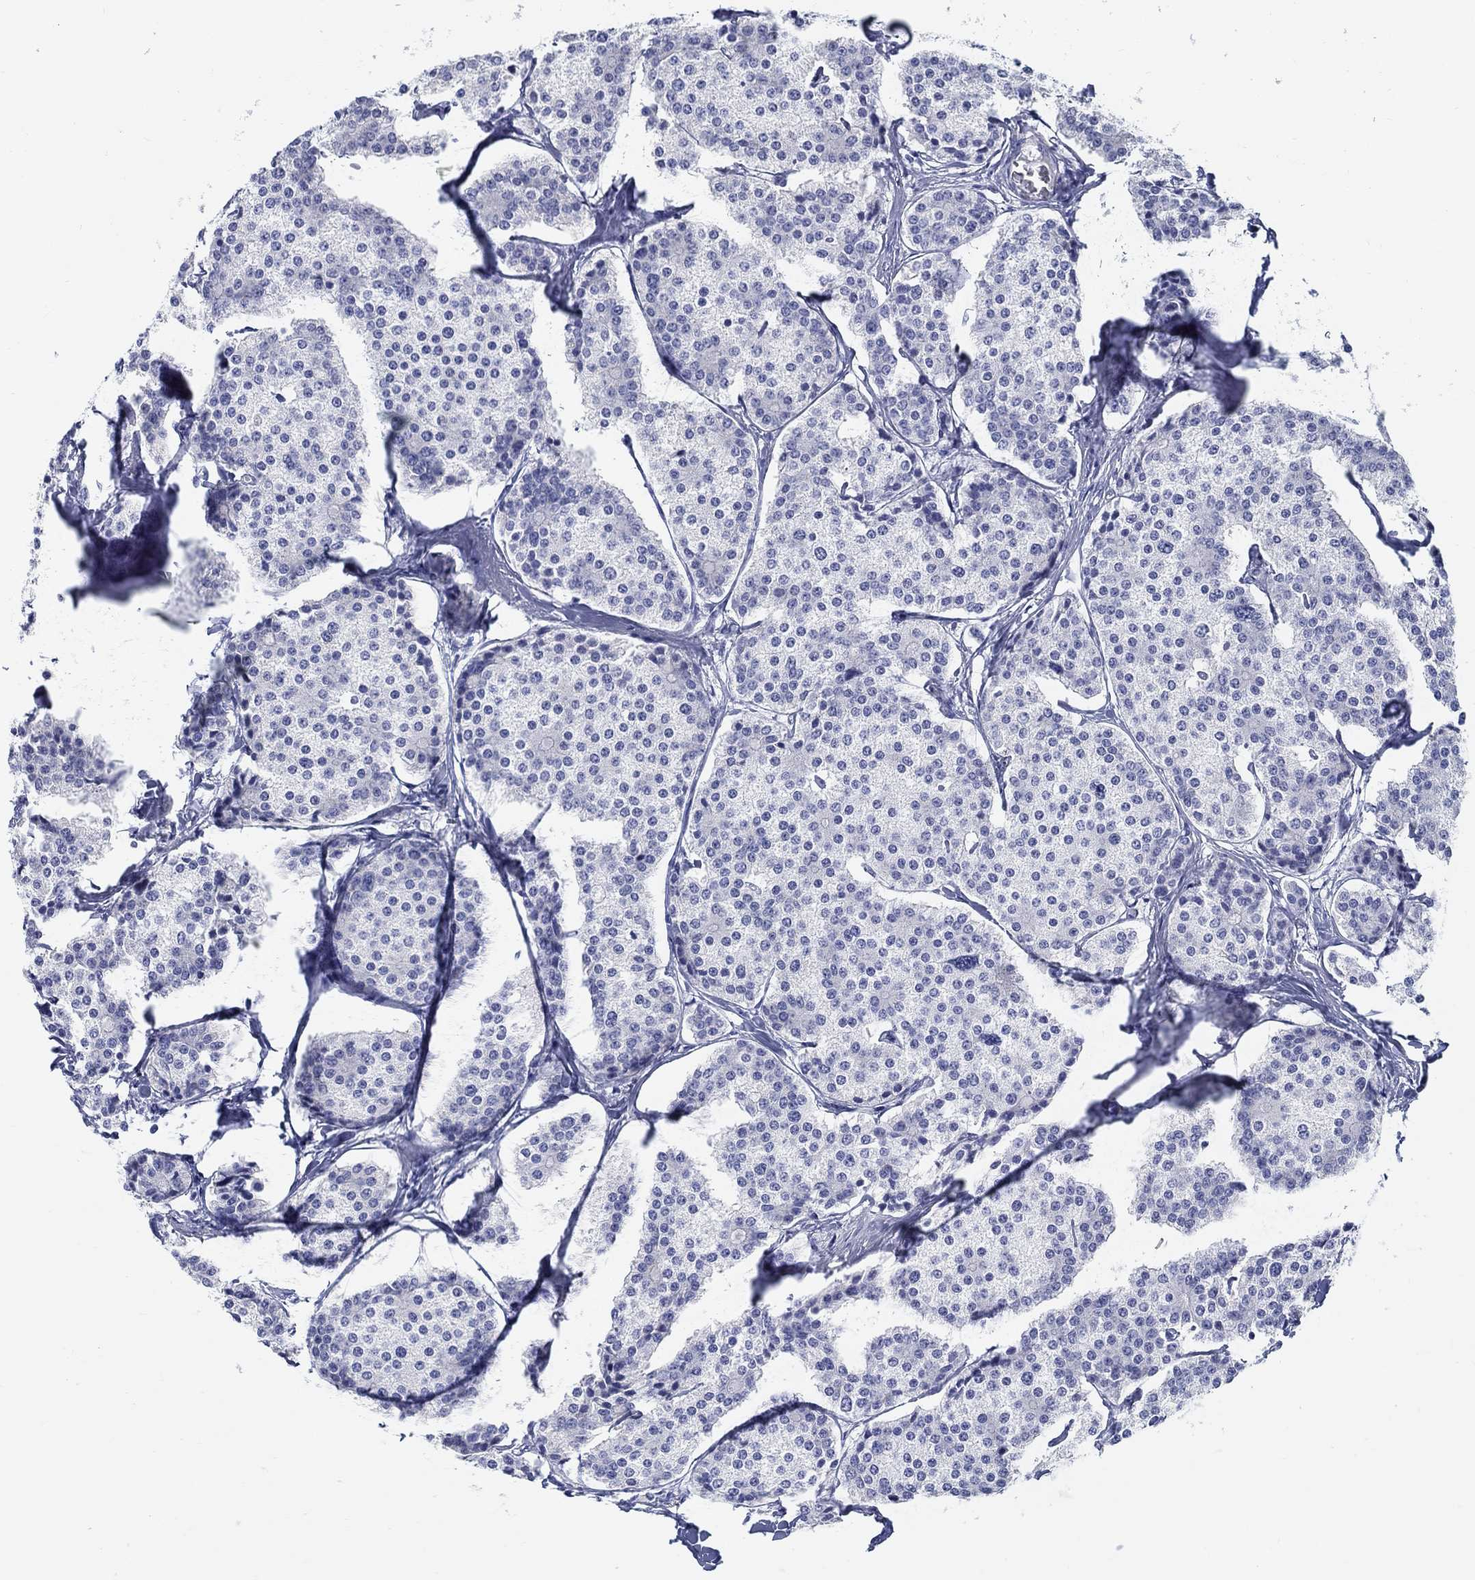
{"staining": {"intensity": "negative", "quantity": "none", "location": "none"}, "tissue": "carcinoid", "cell_type": "Tumor cells", "image_type": "cancer", "snomed": [{"axis": "morphology", "description": "Carcinoid, malignant, NOS"}, {"axis": "topography", "description": "Small intestine"}], "caption": "High magnification brightfield microscopy of carcinoid stained with DAB (brown) and counterstained with hematoxylin (blue): tumor cells show no significant expression. (Immunohistochemistry (ihc), brightfield microscopy, high magnification).", "gene": "CRYGS", "patient": {"sex": "female", "age": 65}}